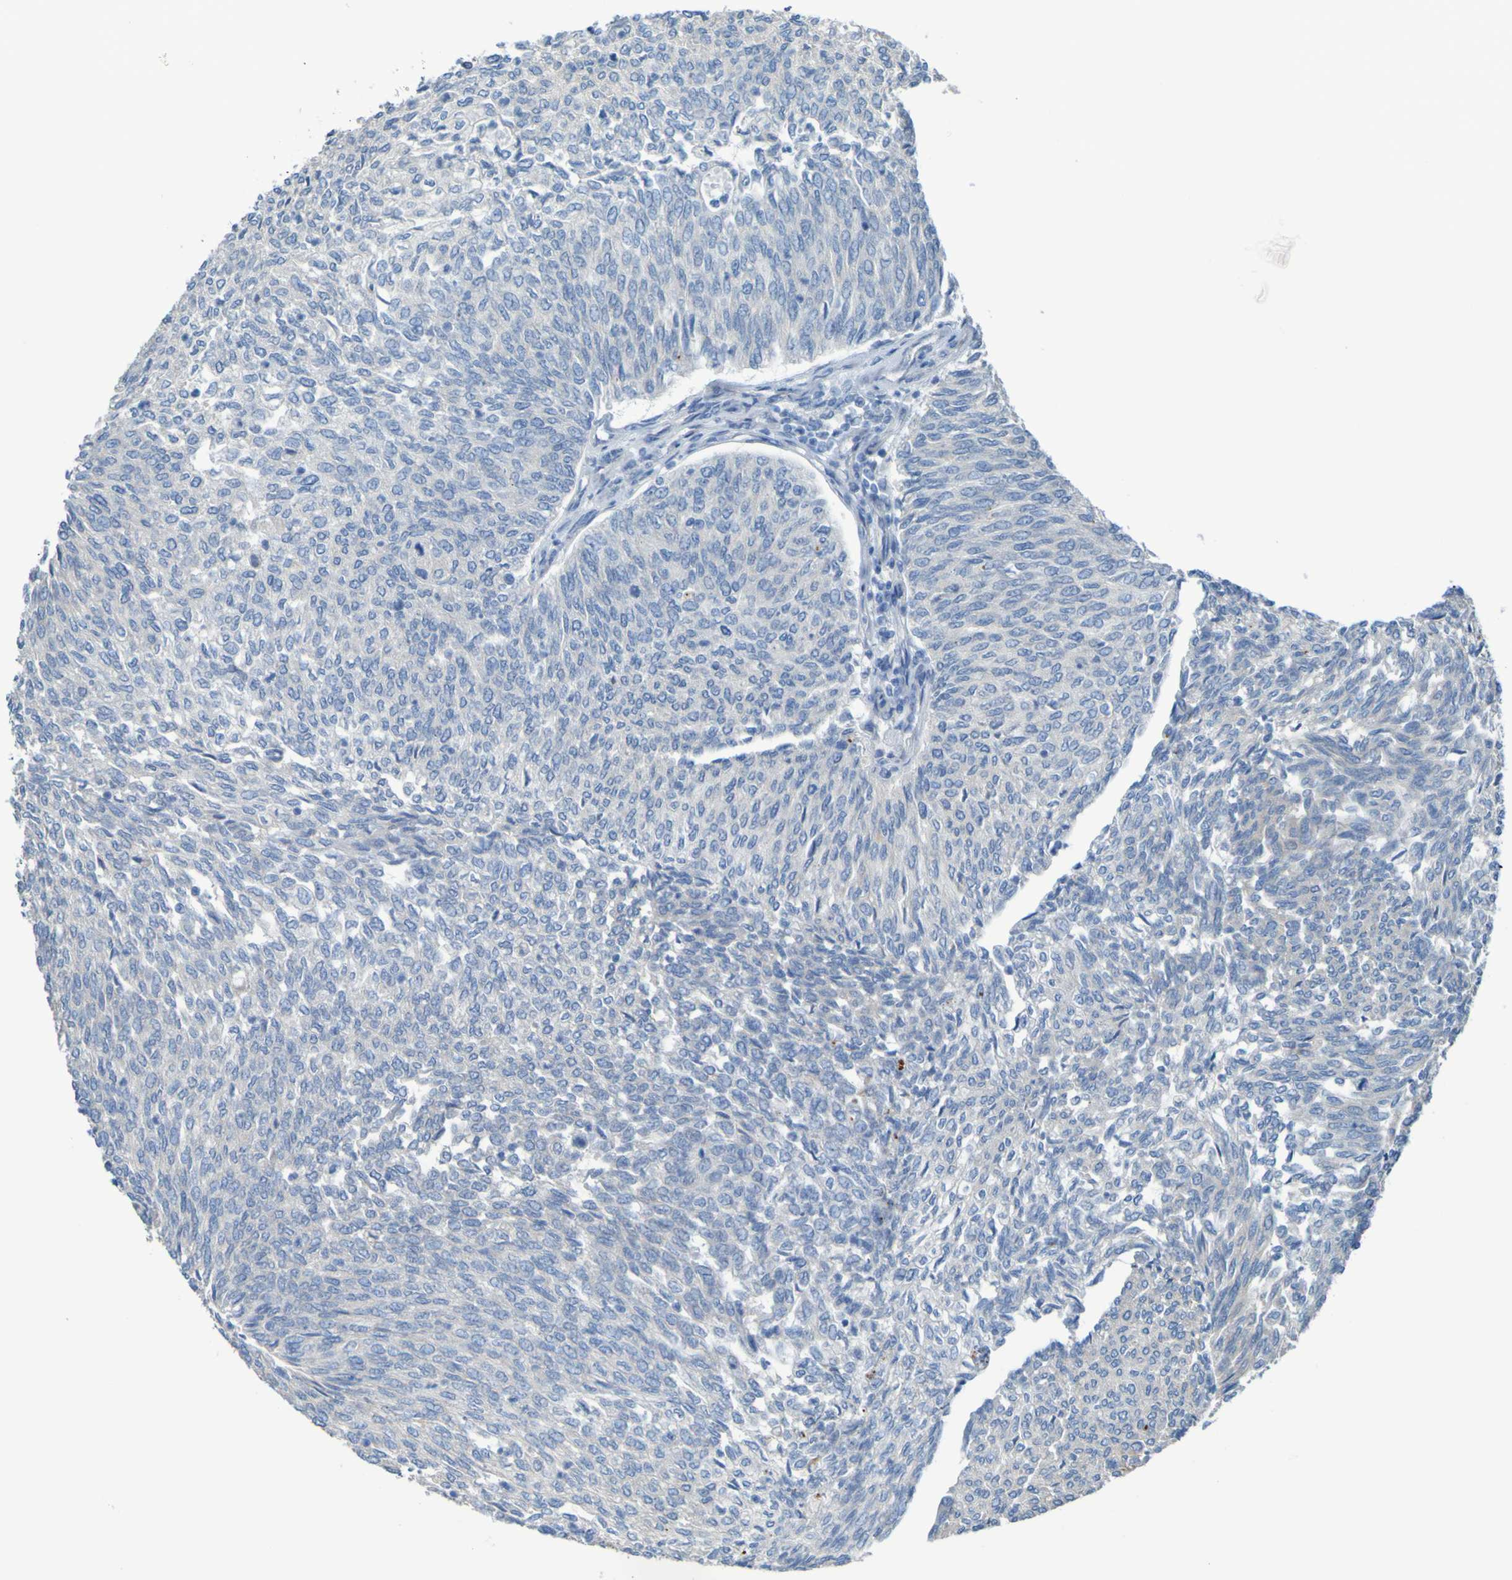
{"staining": {"intensity": "negative", "quantity": "none", "location": "none"}, "tissue": "urothelial cancer", "cell_type": "Tumor cells", "image_type": "cancer", "snomed": [{"axis": "morphology", "description": "Urothelial carcinoma, Low grade"}, {"axis": "topography", "description": "Urinary bladder"}], "caption": "High magnification brightfield microscopy of urothelial cancer stained with DAB (brown) and counterstained with hematoxylin (blue): tumor cells show no significant expression.", "gene": "NPRL3", "patient": {"sex": "female", "age": 79}}